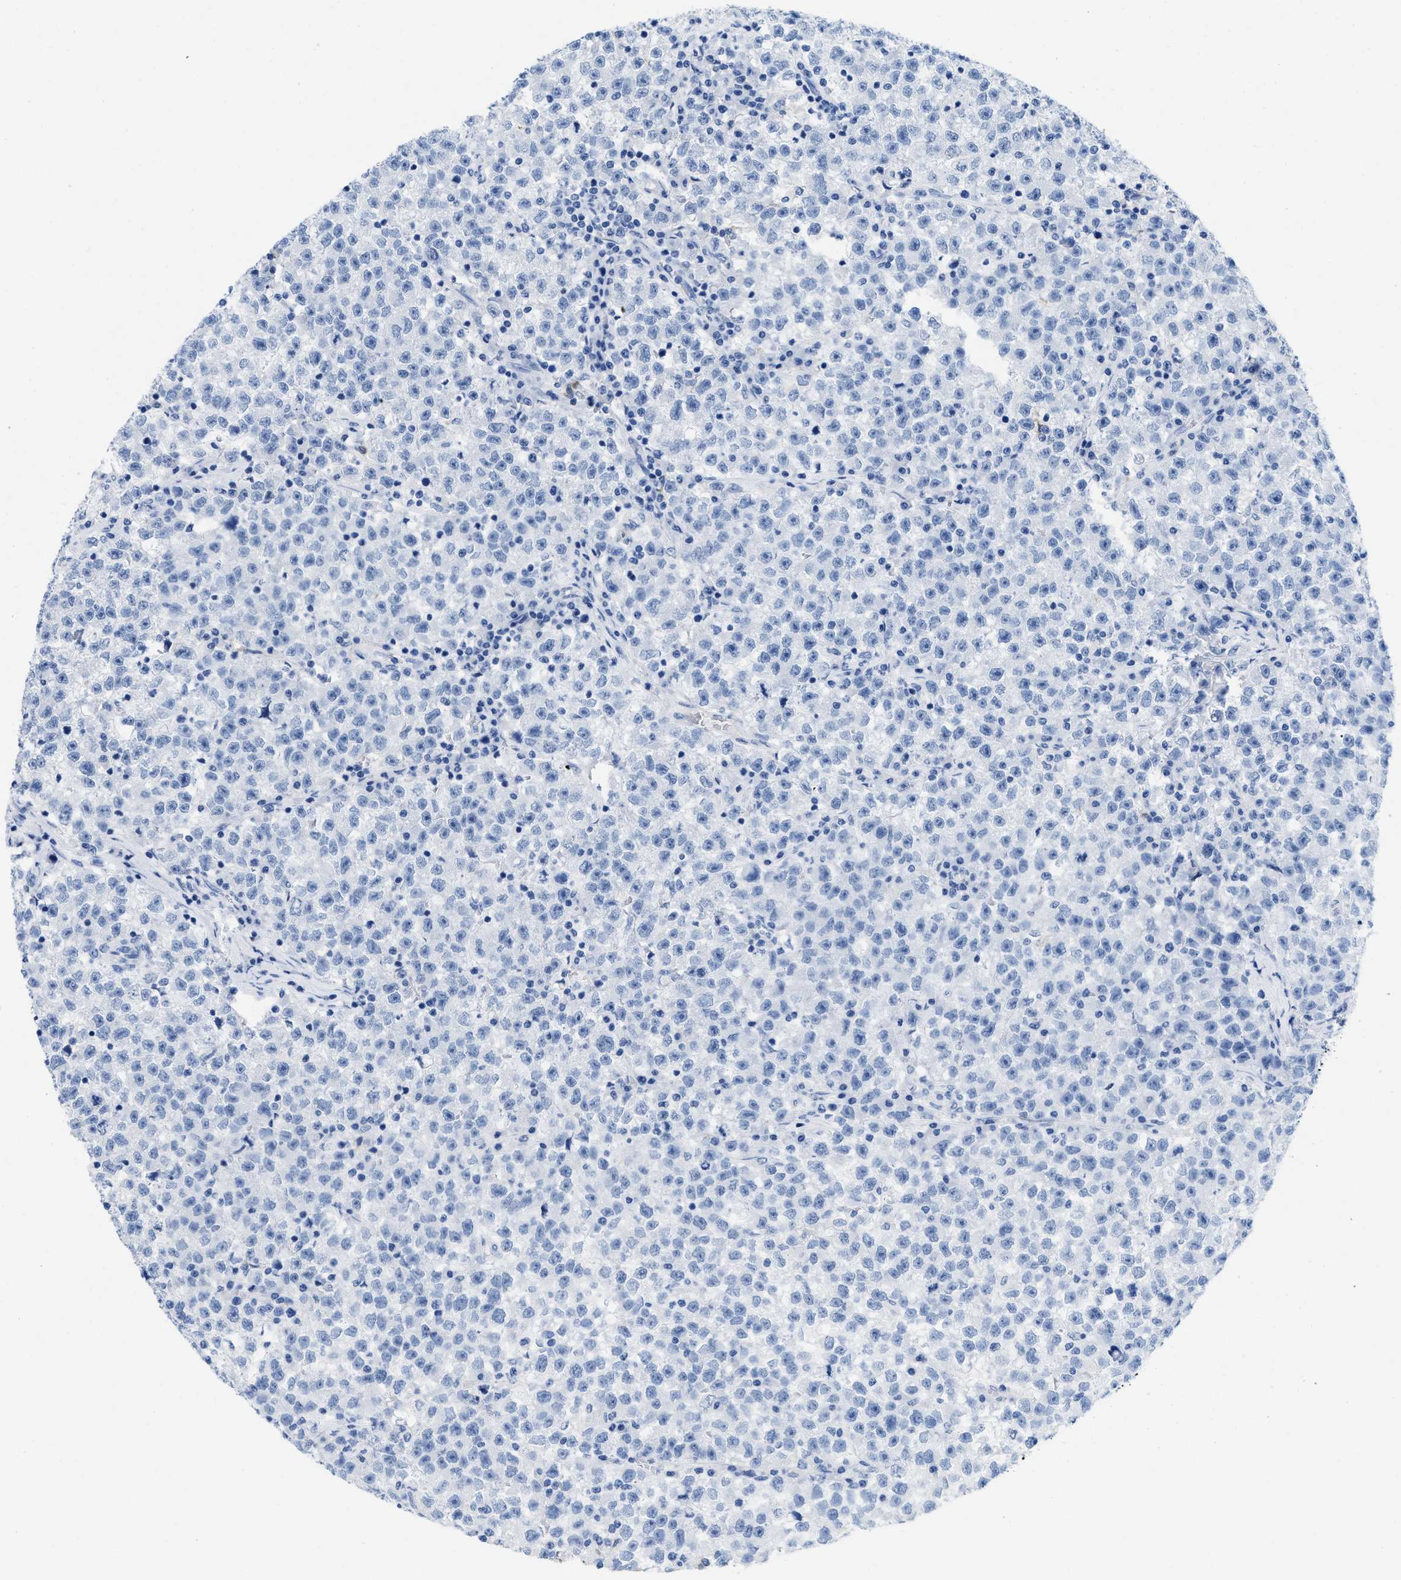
{"staining": {"intensity": "negative", "quantity": "none", "location": "none"}, "tissue": "testis cancer", "cell_type": "Tumor cells", "image_type": "cancer", "snomed": [{"axis": "morphology", "description": "Seminoma, NOS"}, {"axis": "topography", "description": "Testis"}], "caption": "Immunohistochemistry of human testis cancer (seminoma) exhibits no staining in tumor cells.", "gene": "CR1", "patient": {"sex": "male", "age": 22}}